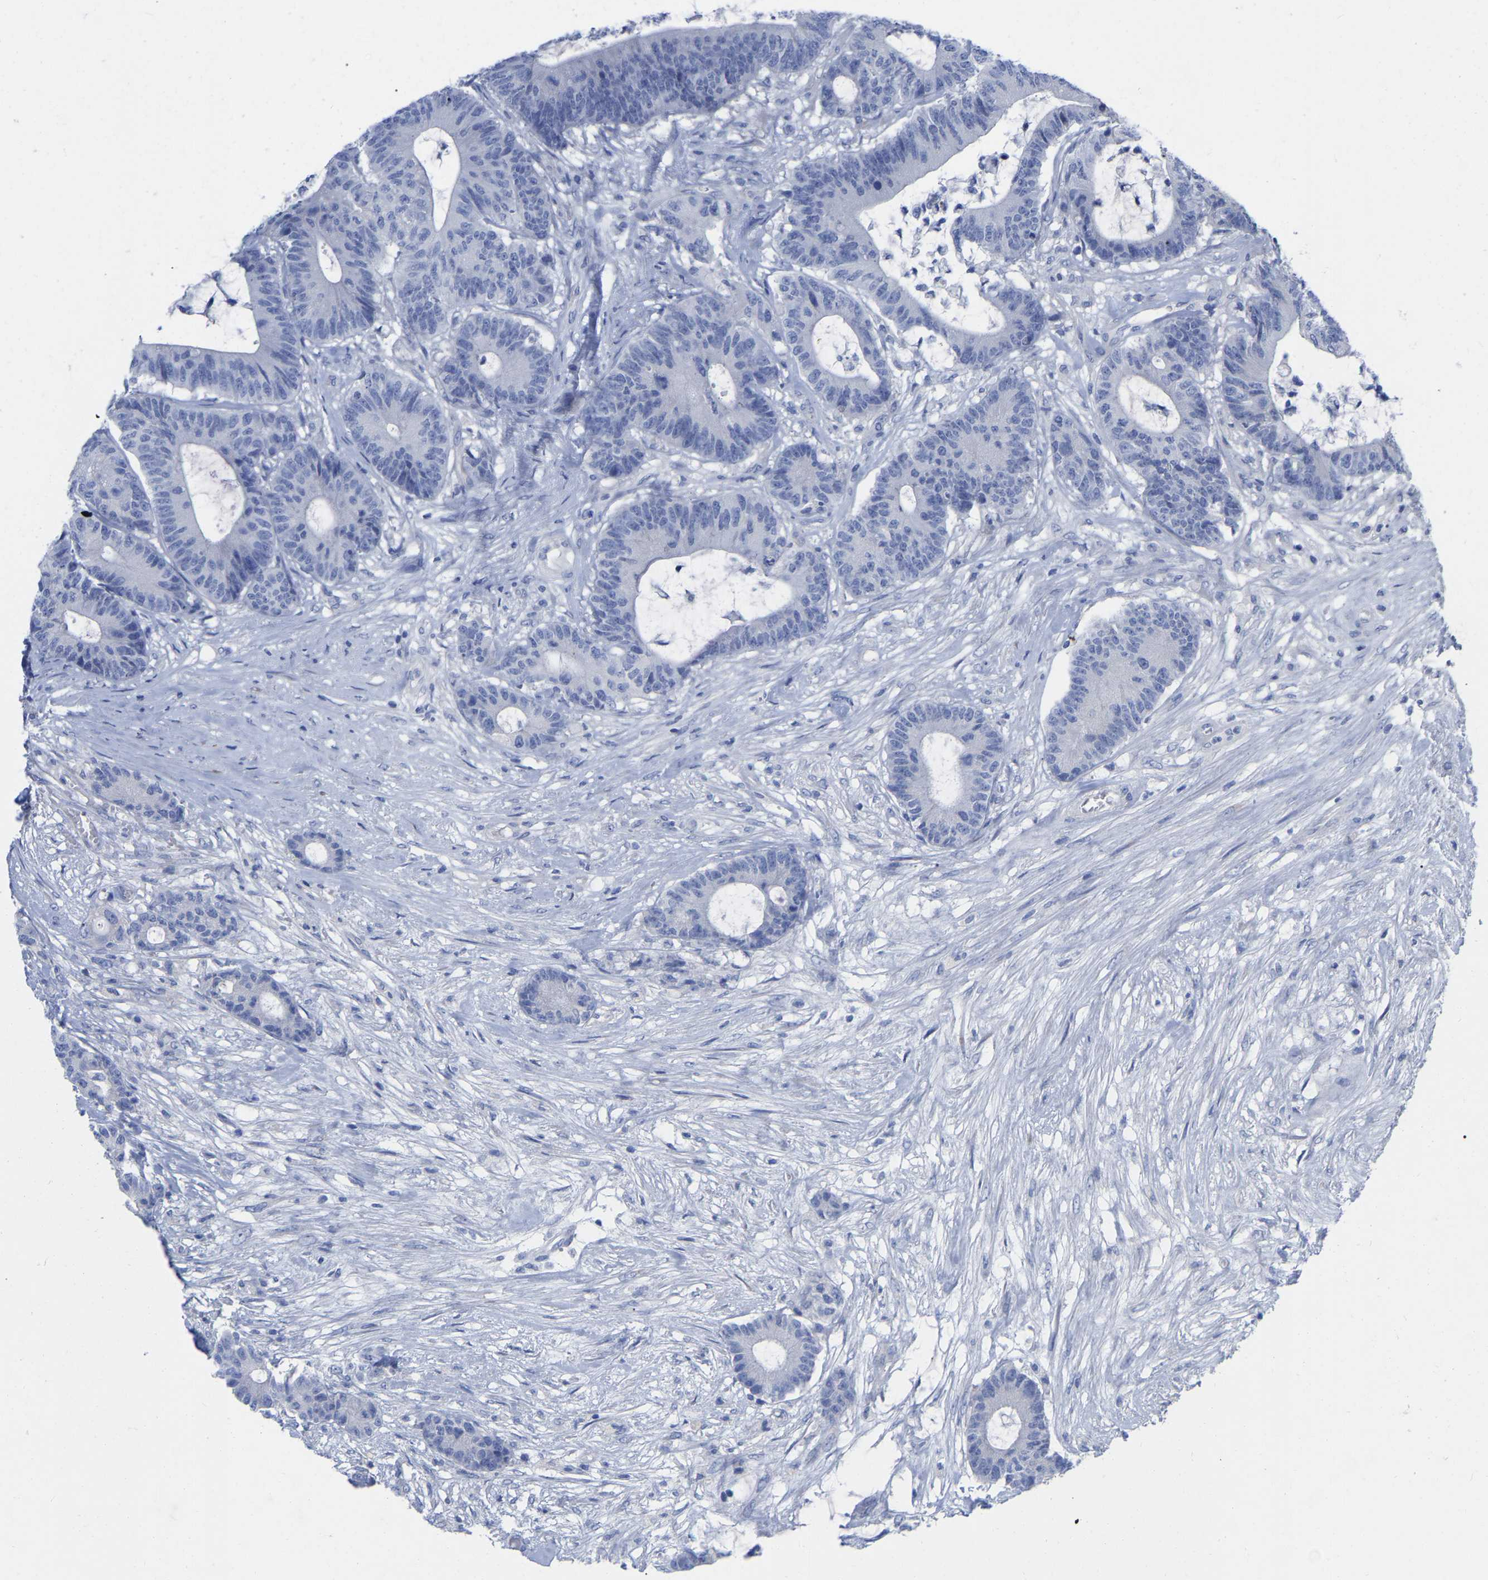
{"staining": {"intensity": "negative", "quantity": "none", "location": "none"}, "tissue": "colorectal cancer", "cell_type": "Tumor cells", "image_type": "cancer", "snomed": [{"axis": "morphology", "description": "Adenocarcinoma, NOS"}, {"axis": "topography", "description": "Colon"}], "caption": "The immunohistochemistry (IHC) image has no significant positivity in tumor cells of colorectal cancer (adenocarcinoma) tissue.", "gene": "HAPLN1", "patient": {"sex": "female", "age": 84}}